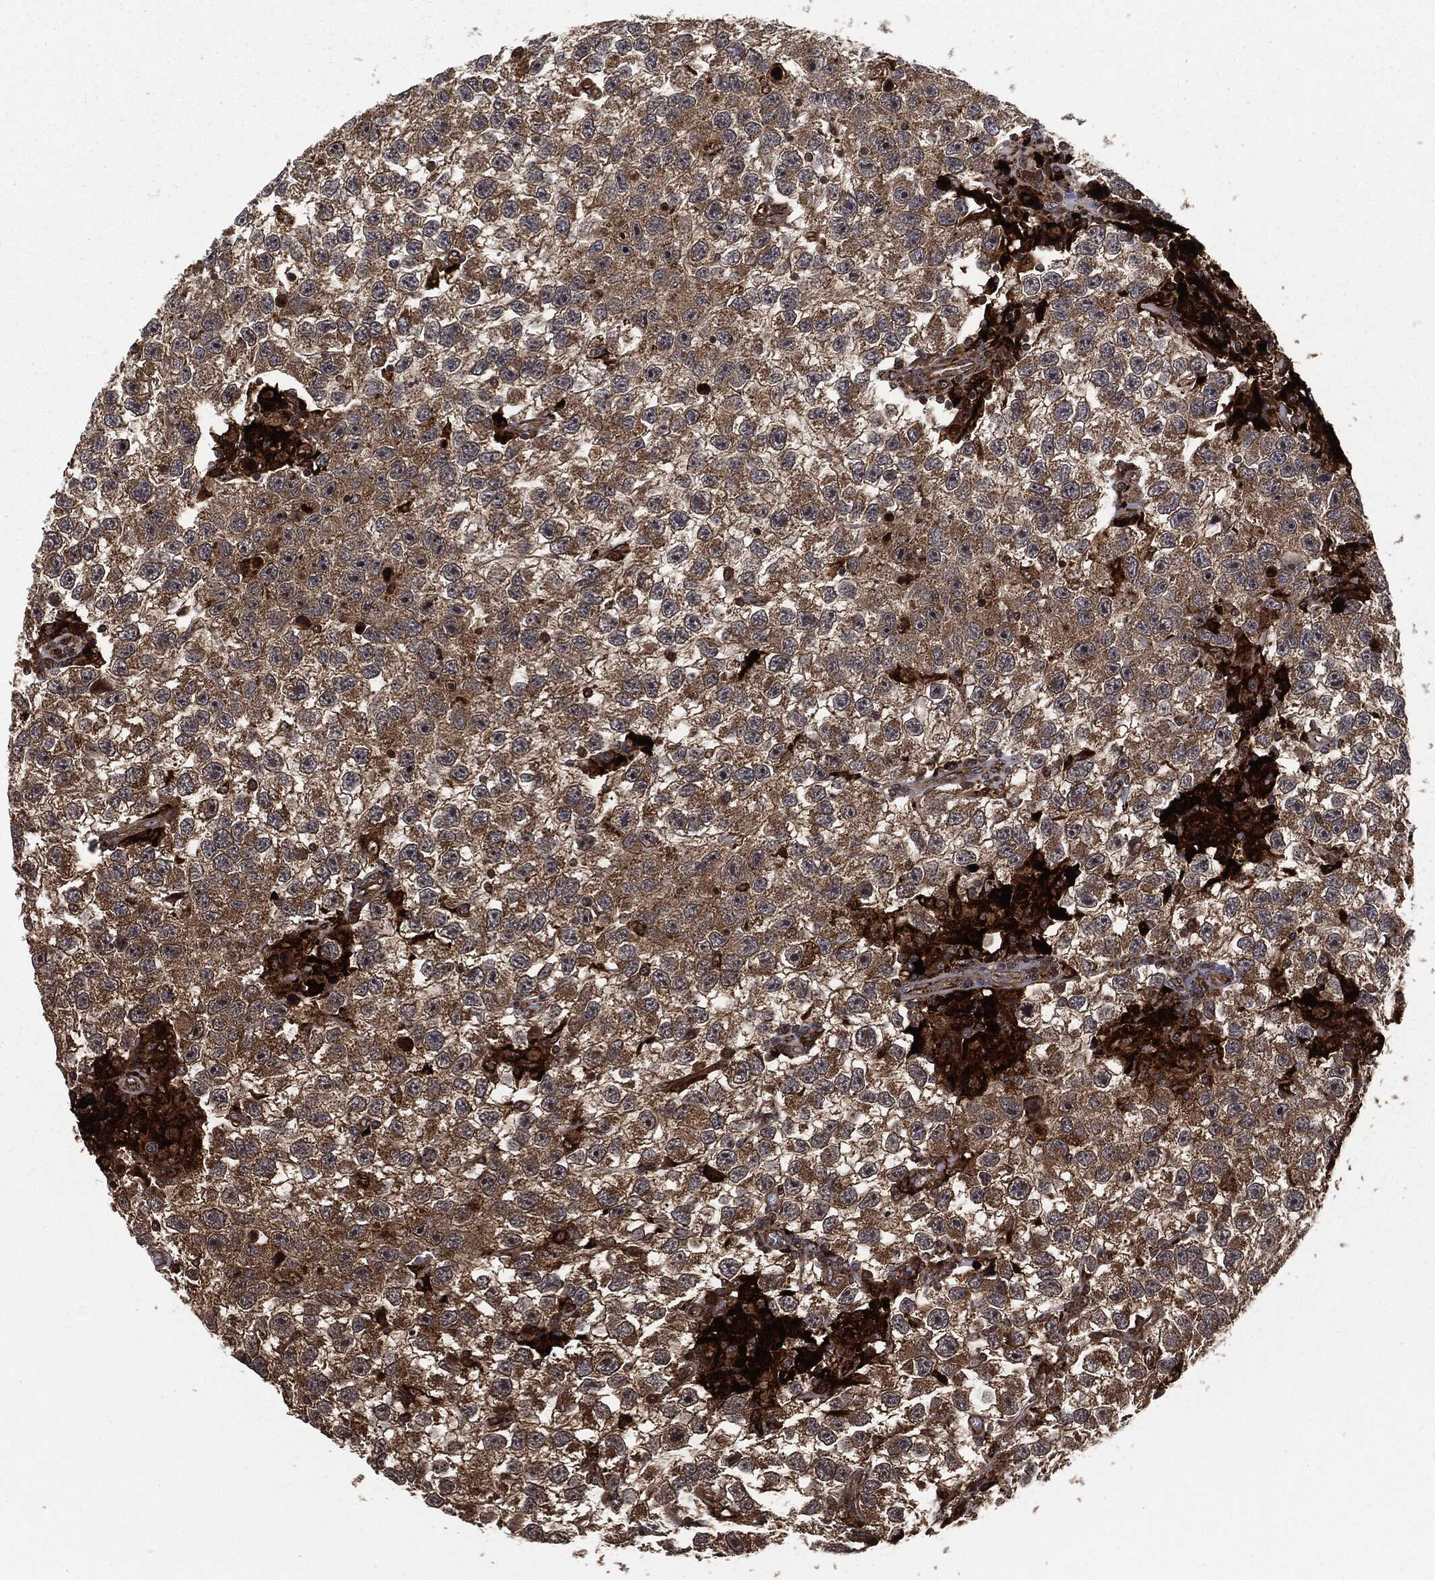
{"staining": {"intensity": "moderate", "quantity": ">75%", "location": "cytoplasmic/membranous"}, "tissue": "testis cancer", "cell_type": "Tumor cells", "image_type": "cancer", "snomed": [{"axis": "morphology", "description": "Seminoma, NOS"}, {"axis": "topography", "description": "Testis"}], "caption": "This is a micrograph of immunohistochemistry (IHC) staining of testis cancer (seminoma), which shows moderate staining in the cytoplasmic/membranous of tumor cells.", "gene": "RFTN1", "patient": {"sex": "male", "age": 26}}